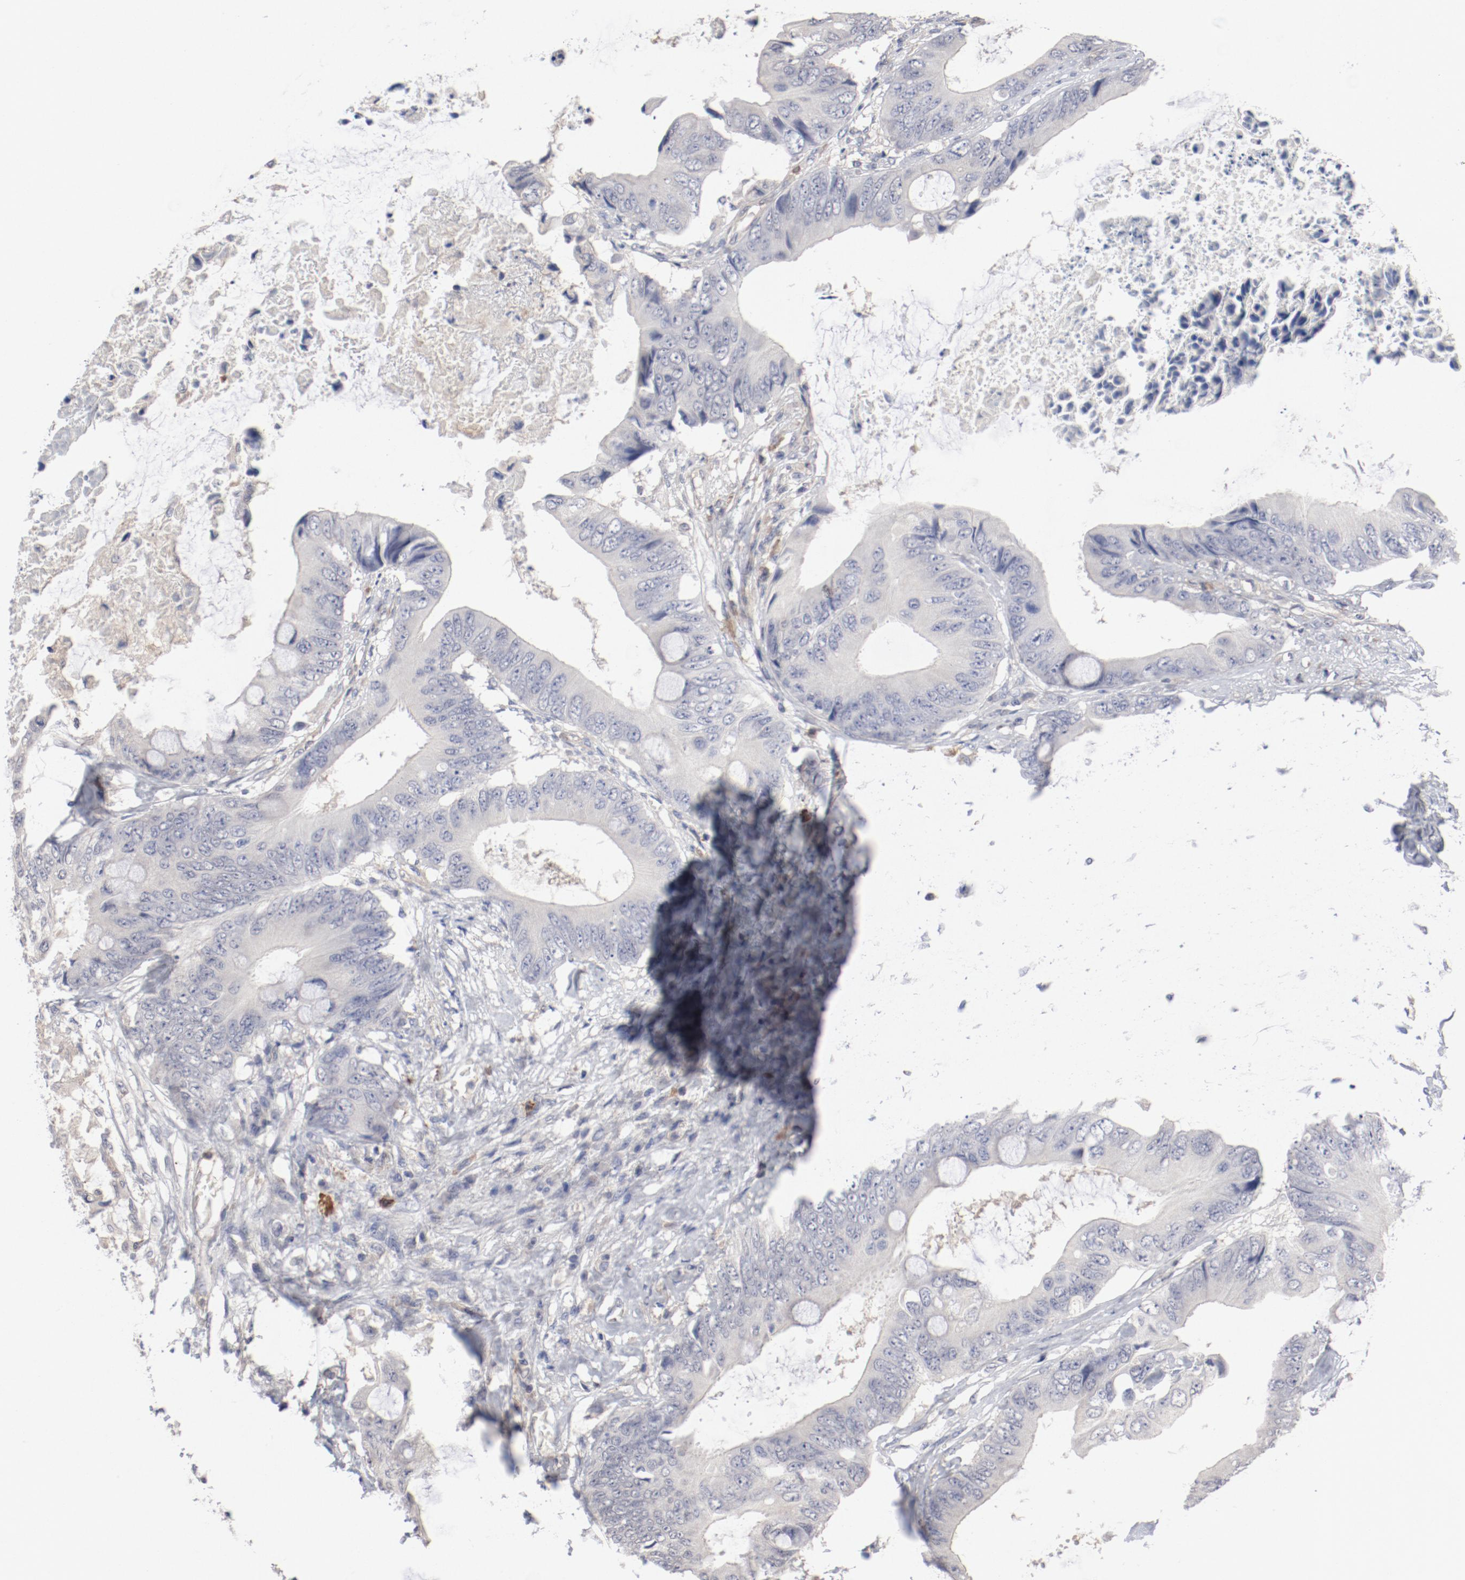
{"staining": {"intensity": "negative", "quantity": "none", "location": "none"}, "tissue": "colorectal cancer", "cell_type": "Tumor cells", "image_type": "cancer", "snomed": [{"axis": "morphology", "description": "Normal tissue, NOS"}, {"axis": "morphology", "description": "Adenocarcinoma, NOS"}, {"axis": "topography", "description": "Rectum"}, {"axis": "topography", "description": "Peripheral nerve tissue"}], "caption": "Immunohistochemical staining of colorectal cancer (adenocarcinoma) demonstrates no significant expression in tumor cells.", "gene": "CBL", "patient": {"sex": "female", "age": 77}}